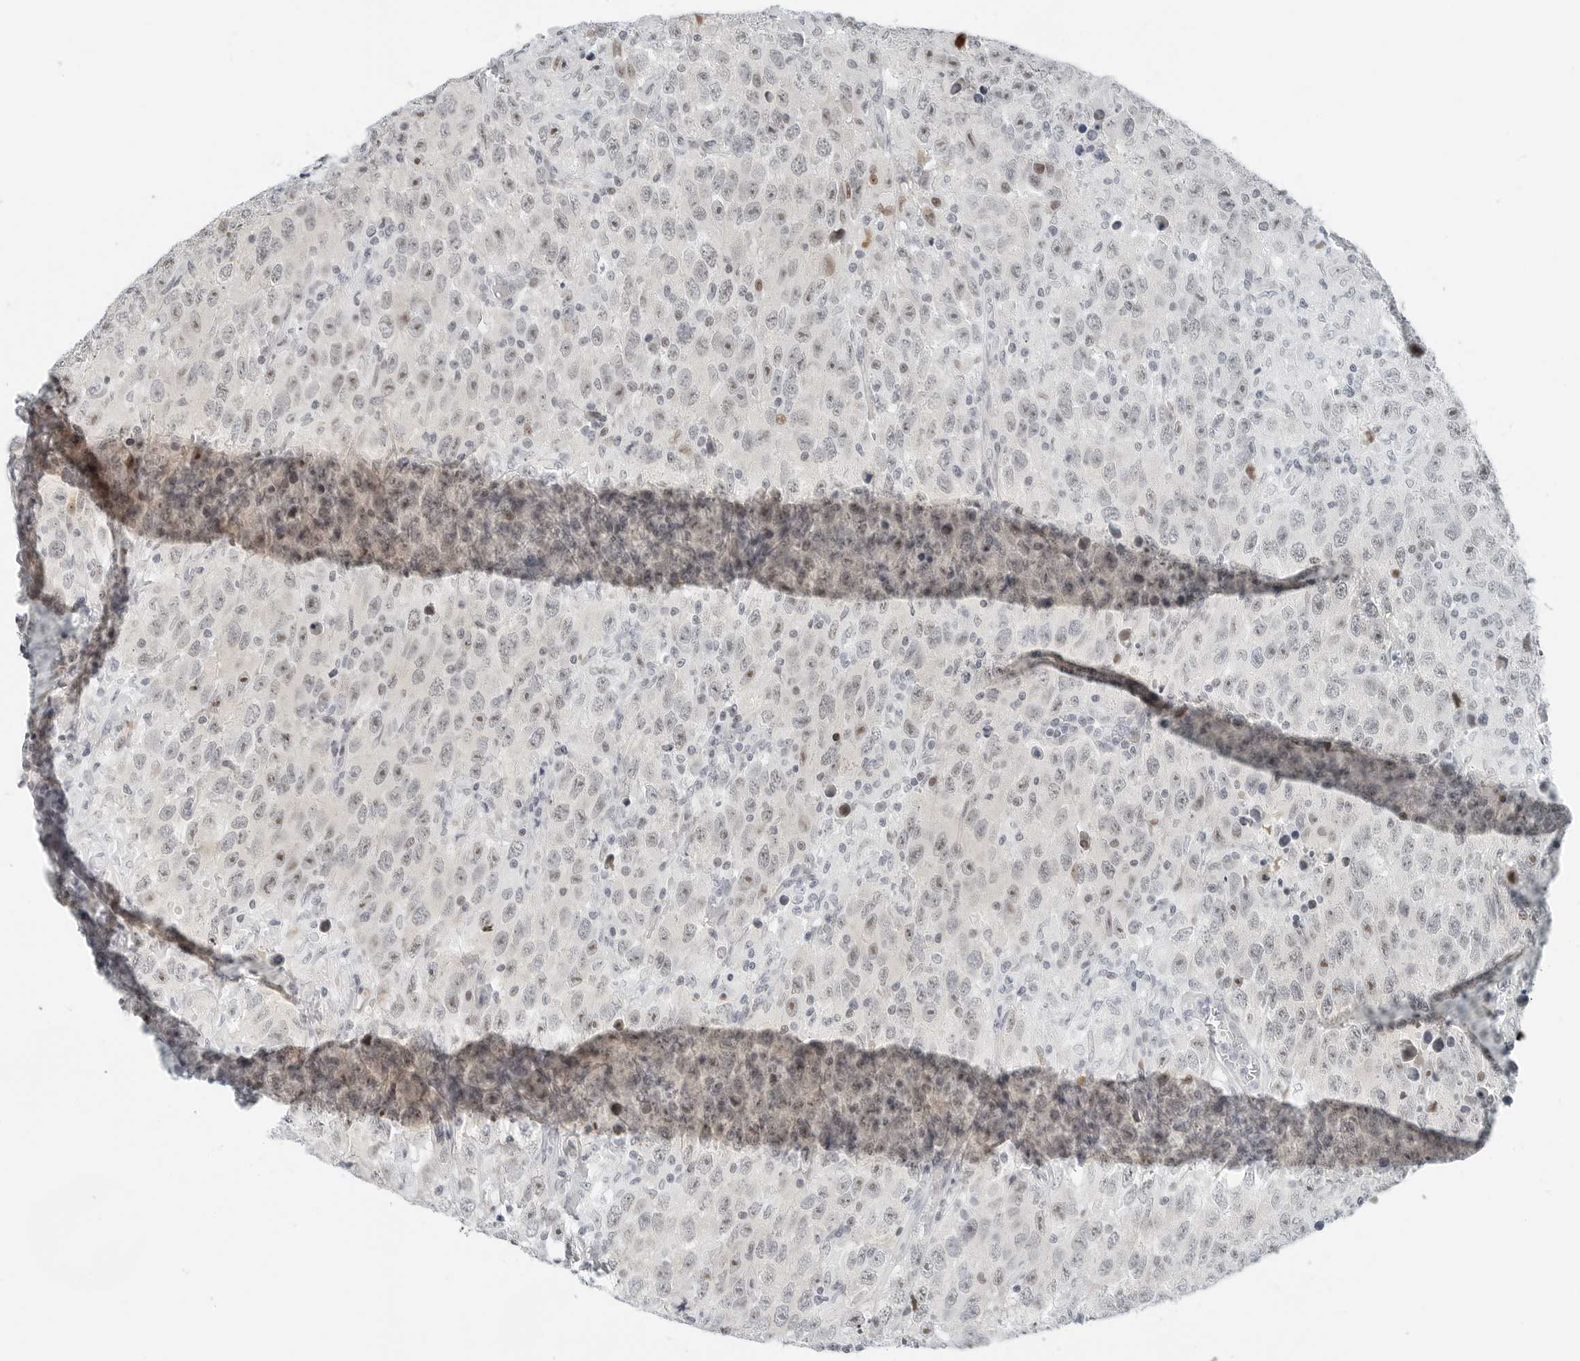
{"staining": {"intensity": "weak", "quantity": "25%-75%", "location": "nuclear"}, "tissue": "testis cancer", "cell_type": "Tumor cells", "image_type": "cancer", "snomed": [{"axis": "morphology", "description": "Seminoma, NOS"}, {"axis": "topography", "description": "Testis"}], "caption": "The photomicrograph demonstrates a brown stain indicating the presence of a protein in the nuclear of tumor cells in testis seminoma. (Brightfield microscopy of DAB IHC at high magnification).", "gene": "NTMT2", "patient": {"sex": "male", "age": 65}}